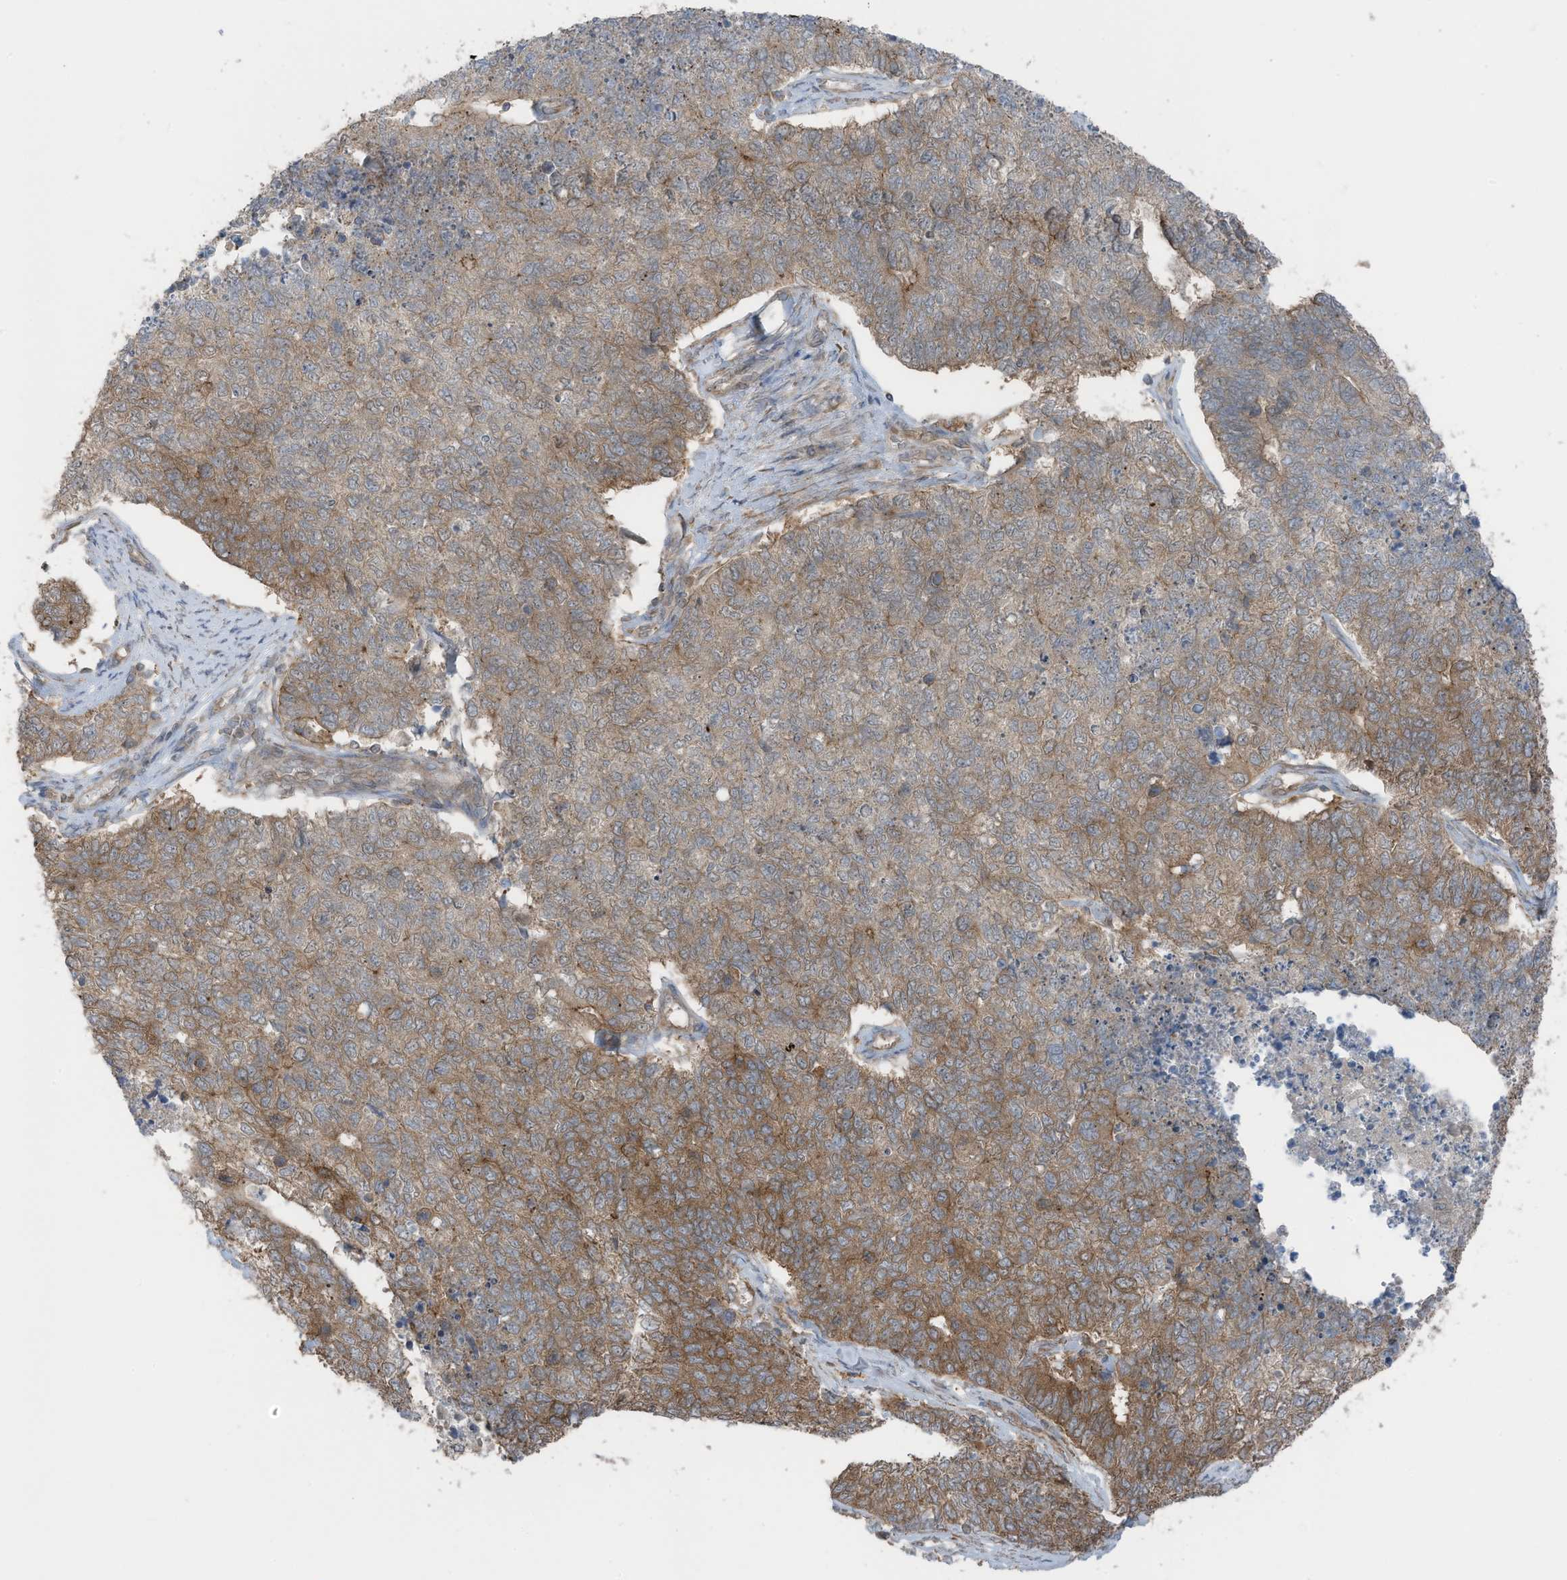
{"staining": {"intensity": "moderate", "quantity": ">75%", "location": "cytoplasmic/membranous"}, "tissue": "cervical cancer", "cell_type": "Tumor cells", "image_type": "cancer", "snomed": [{"axis": "morphology", "description": "Squamous cell carcinoma, NOS"}, {"axis": "topography", "description": "Cervix"}], "caption": "The immunohistochemical stain highlights moderate cytoplasmic/membranous positivity in tumor cells of cervical cancer (squamous cell carcinoma) tissue.", "gene": "TXNDC9", "patient": {"sex": "female", "age": 63}}